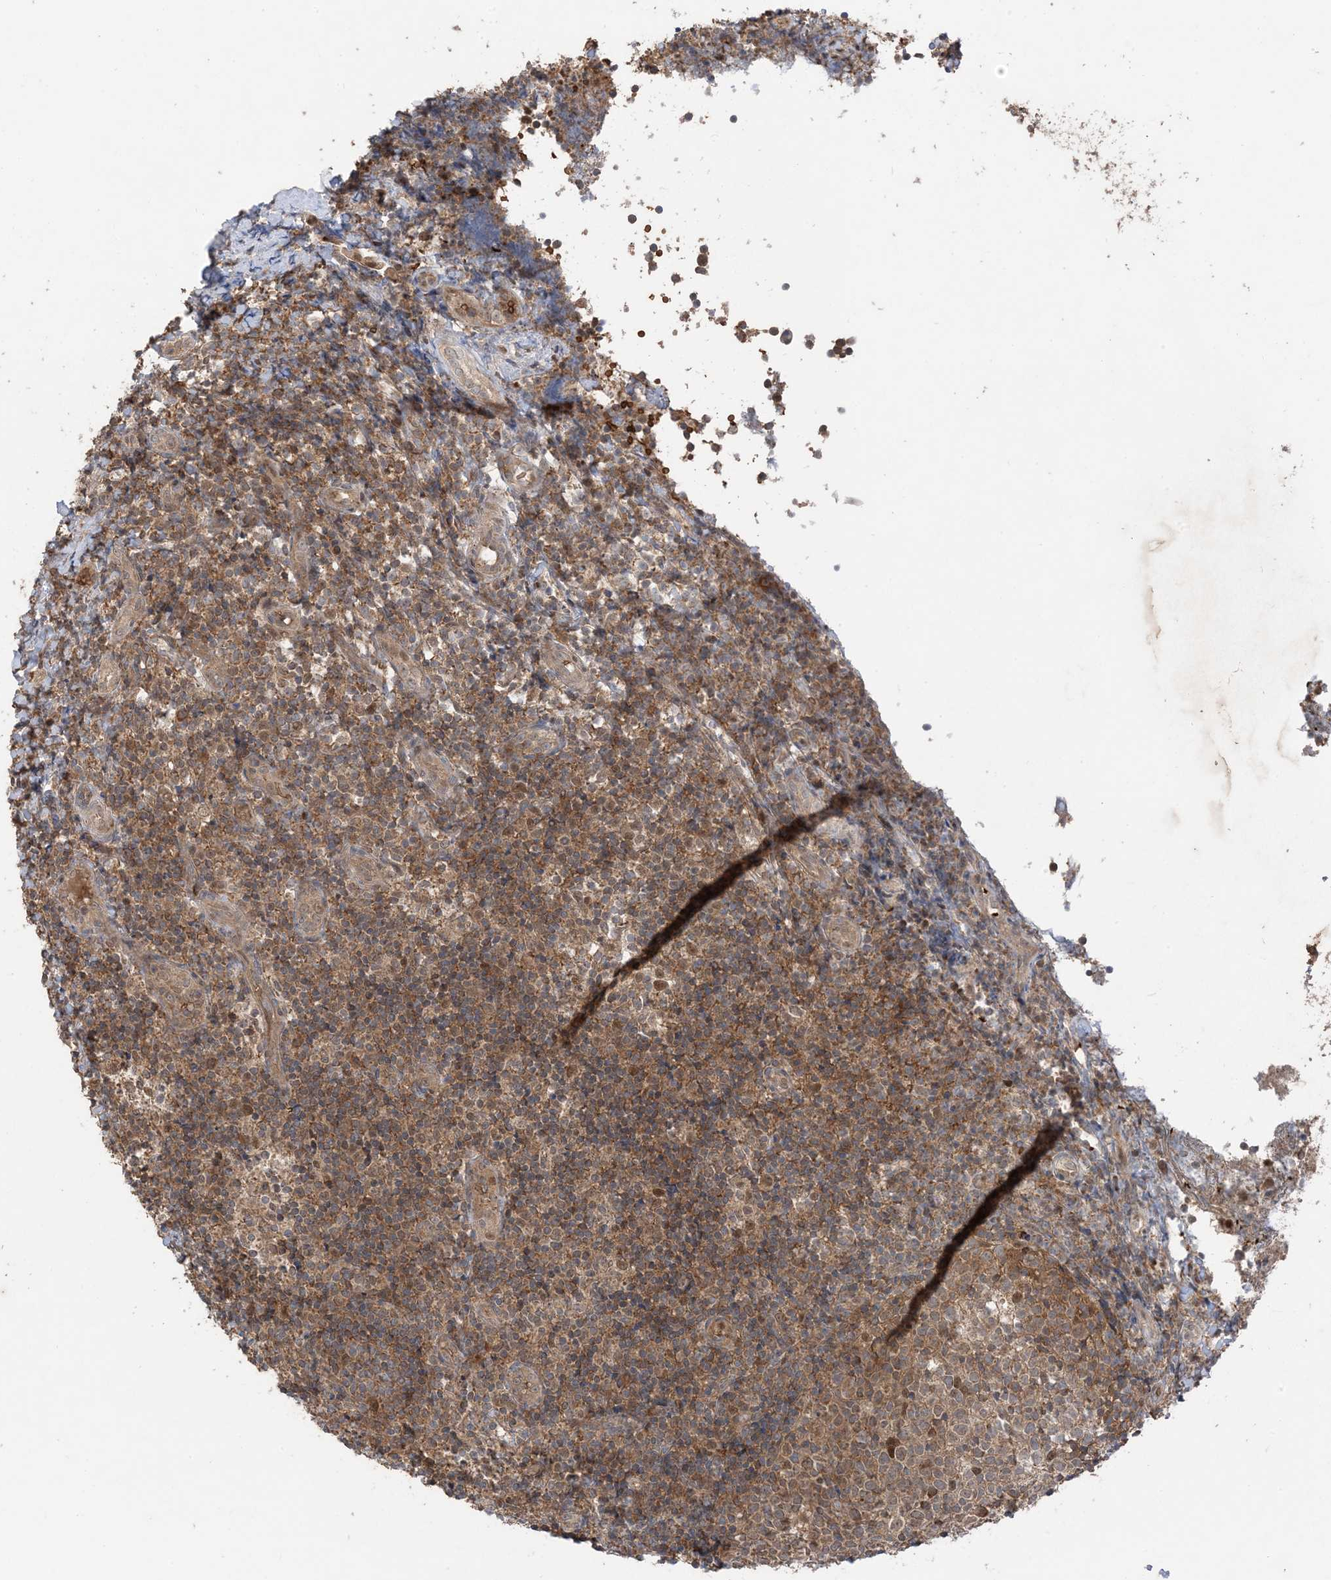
{"staining": {"intensity": "moderate", "quantity": "25%-75%", "location": "cytoplasmic/membranous,nuclear"}, "tissue": "tonsil", "cell_type": "Germinal center cells", "image_type": "normal", "snomed": [{"axis": "morphology", "description": "Normal tissue, NOS"}, {"axis": "topography", "description": "Tonsil"}], "caption": "A brown stain shows moderate cytoplasmic/membranous,nuclear expression of a protein in germinal center cells of normal tonsil.", "gene": "PUSL1", "patient": {"sex": "female", "age": 19}}